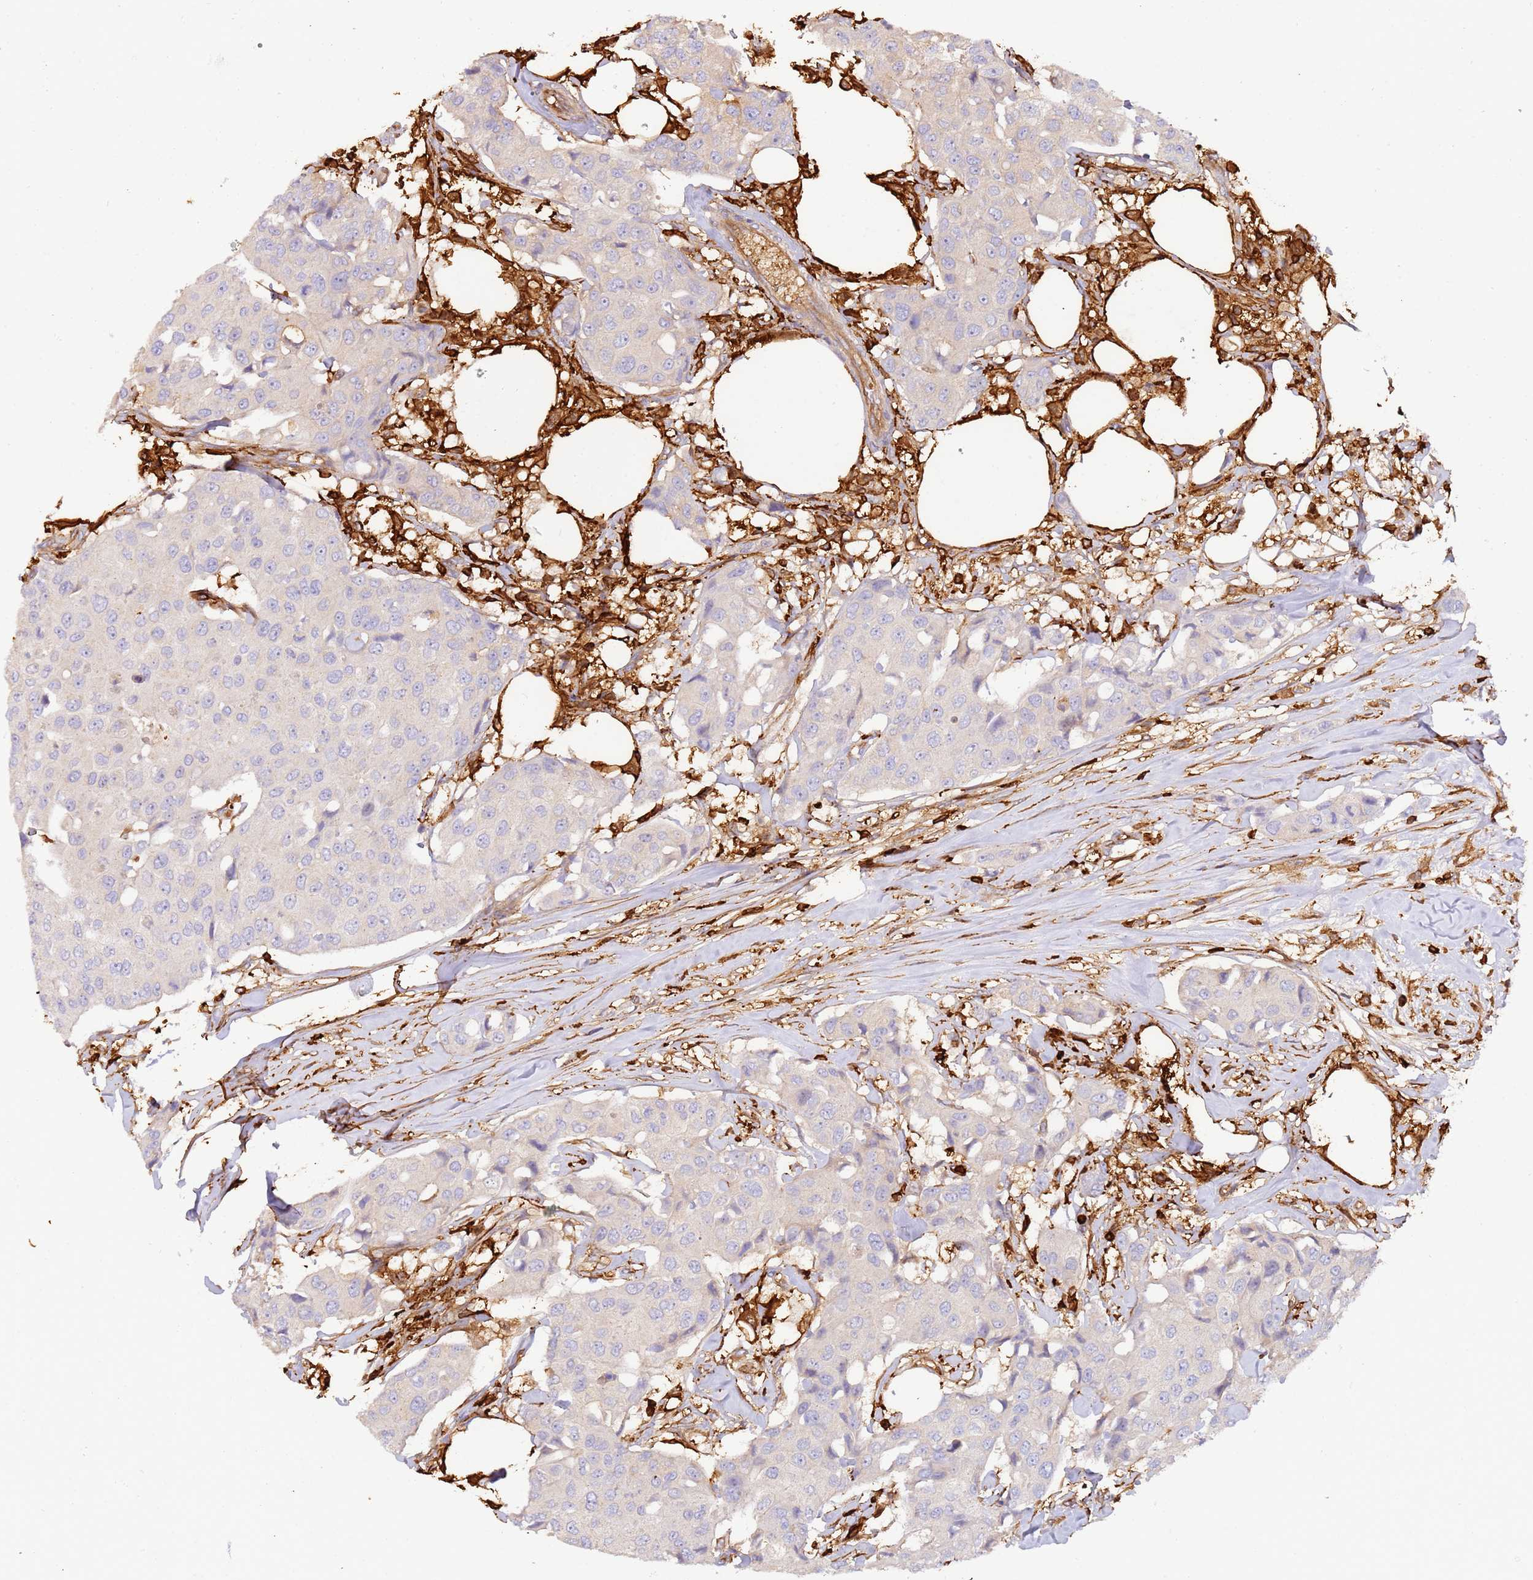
{"staining": {"intensity": "negative", "quantity": "none", "location": "none"}, "tissue": "breast cancer", "cell_type": "Tumor cells", "image_type": "cancer", "snomed": [{"axis": "morphology", "description": "Duct carcinoma"}, {"axis": "topography", "description": "Breast"}], "caption": "Immunohistochemistry (IHC) of human breast cancer (infiltrating ductal carcinoma) shows no positivity in tumor cells.", "gene": "OR6P1", "patient": {"sex": "female", "age": 80}}